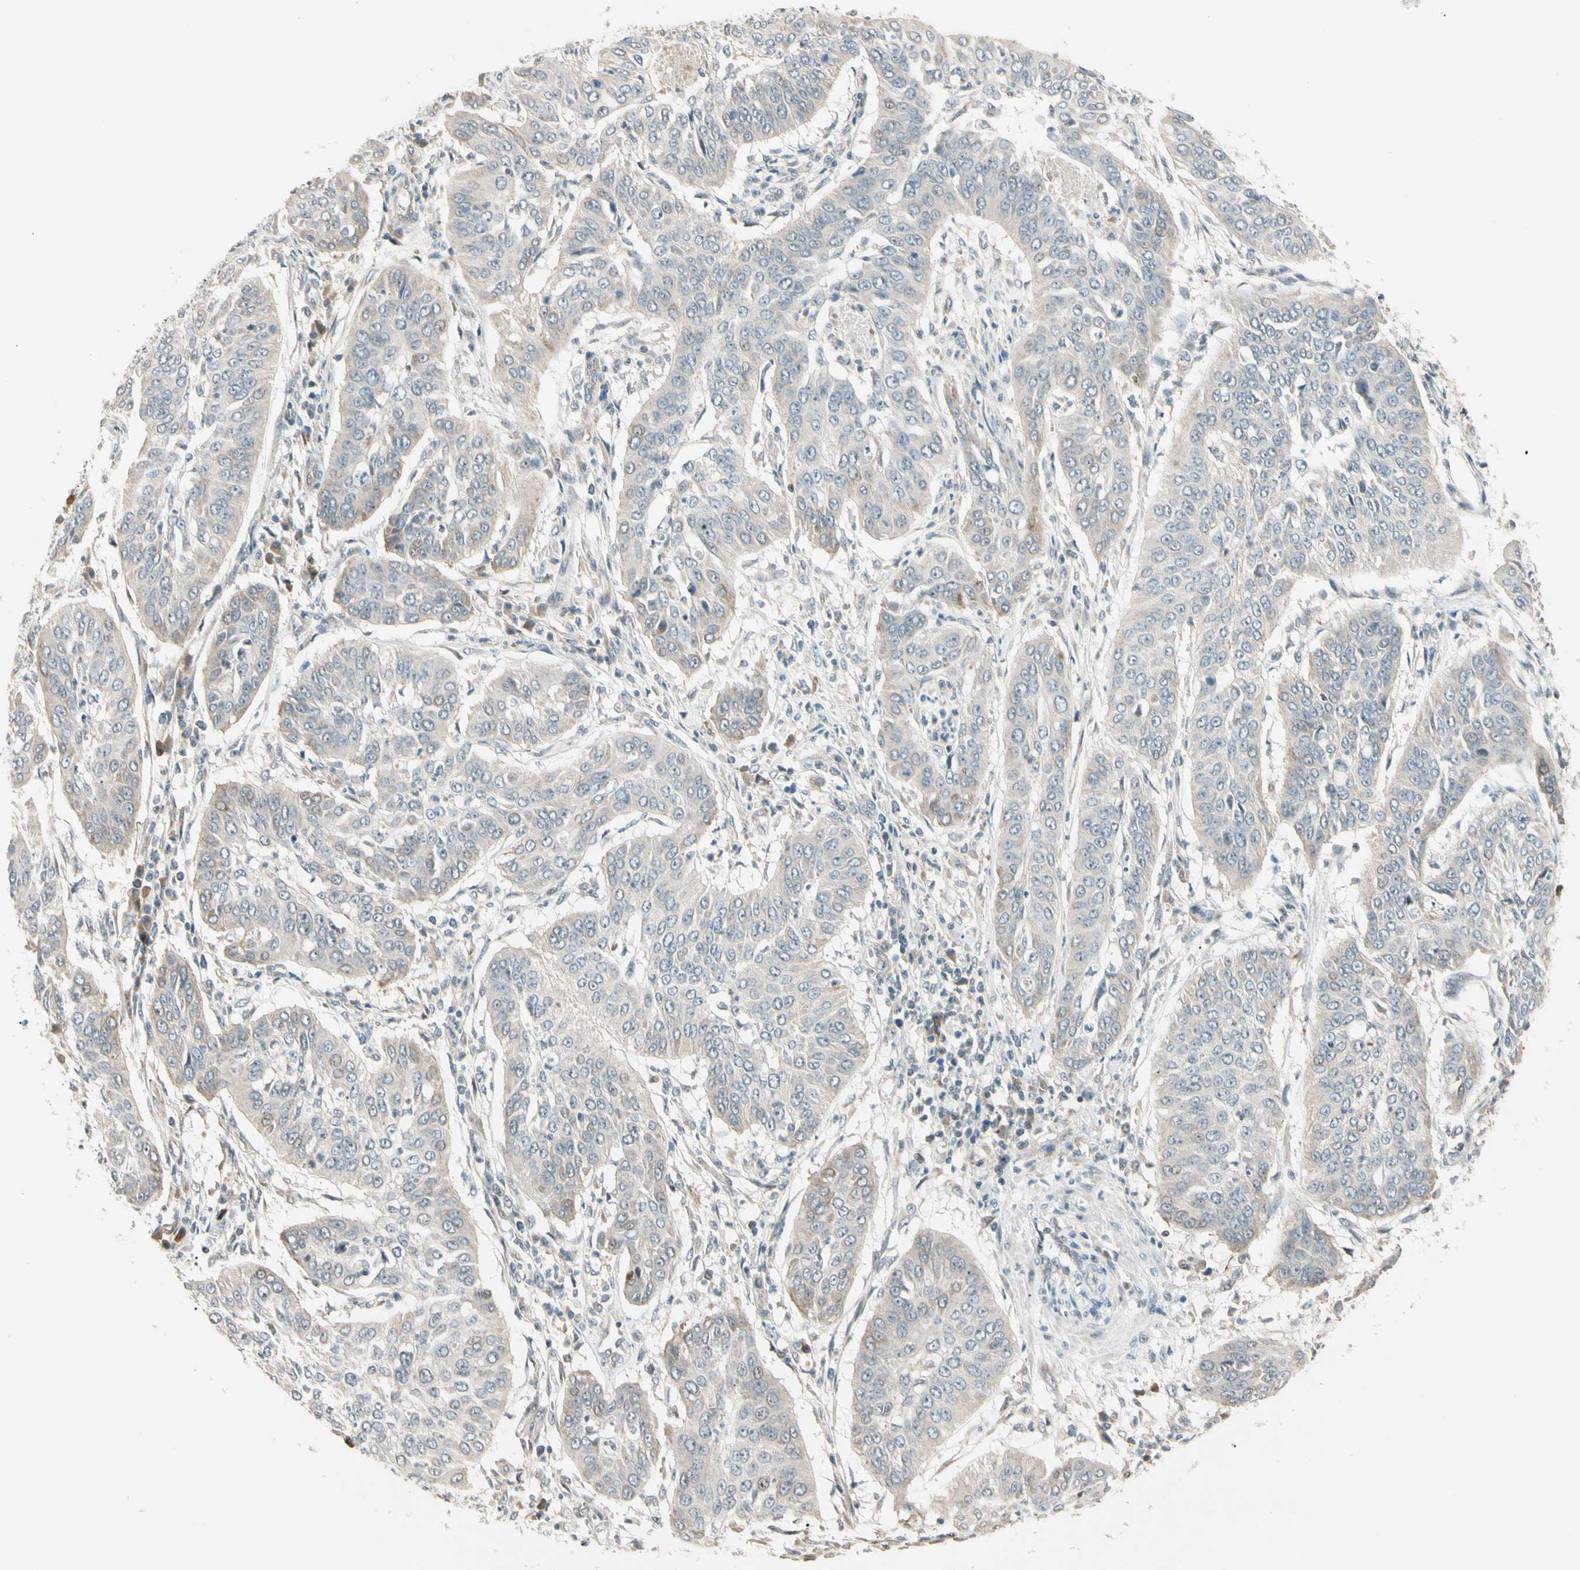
{"staining": {"intensity": "weak", "quantity": "<25%", "location": "cytoplasmic/membranous"}, "tissue": "cervical cancer", "cell_type": "Tumor cells", "image_type": "cancer", "snomed": [{"axis": "morphology", "description": "Normal tissue, NOS"}, {"axis": "morphology", "description": "Squamous cell carcinoma, NOS"}, {"axis": "topography", "description": "Cervix"}], "caption": "IHC of squamous cell carcinoma (cervical) shows no staining in tumor cells.", "gene": "P3H2", "patient": {"sex": "female", "age": 39}}